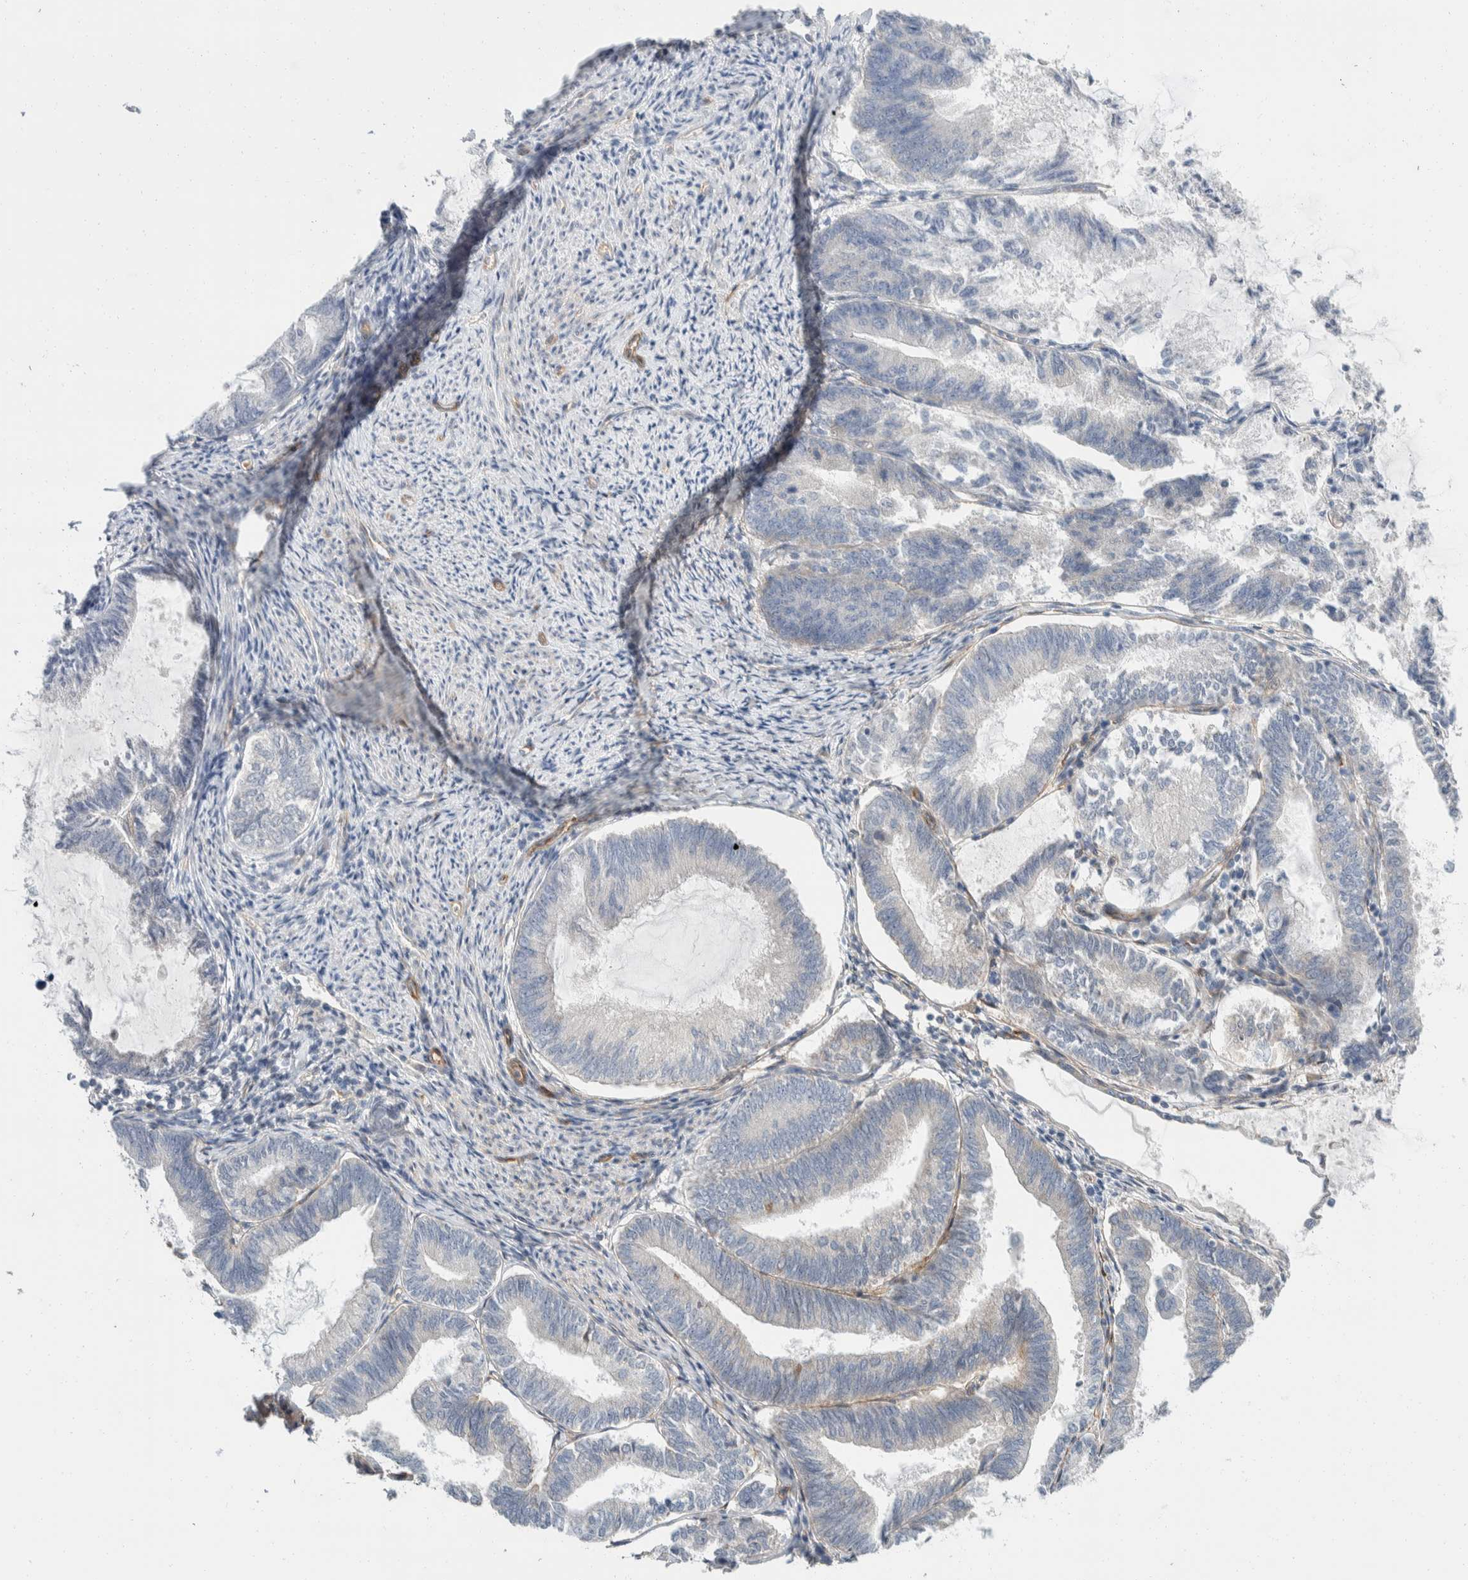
{"staining": {"intensity": "negative", "quantity": "none", "location": "none"}, "tissue": "endometrial cancer", "cell_type": "Tumor cells", "image_type": "cancer", "snomed": [{"axis": "morphology", "description": "Adenocarcinoma, NOS"}, {"axis": "topography", "description": "Endometrium"}], "caption": "Tumor cells show no significant protein staining in endometrial cancer. The staining is performed using DAB (3,3'-diaminobenzidine) brown chromogen with nuclei counter-stained in using hematoxylin.", "gene": "ERC1", "patient": {"sex": "female", "age": 86}}